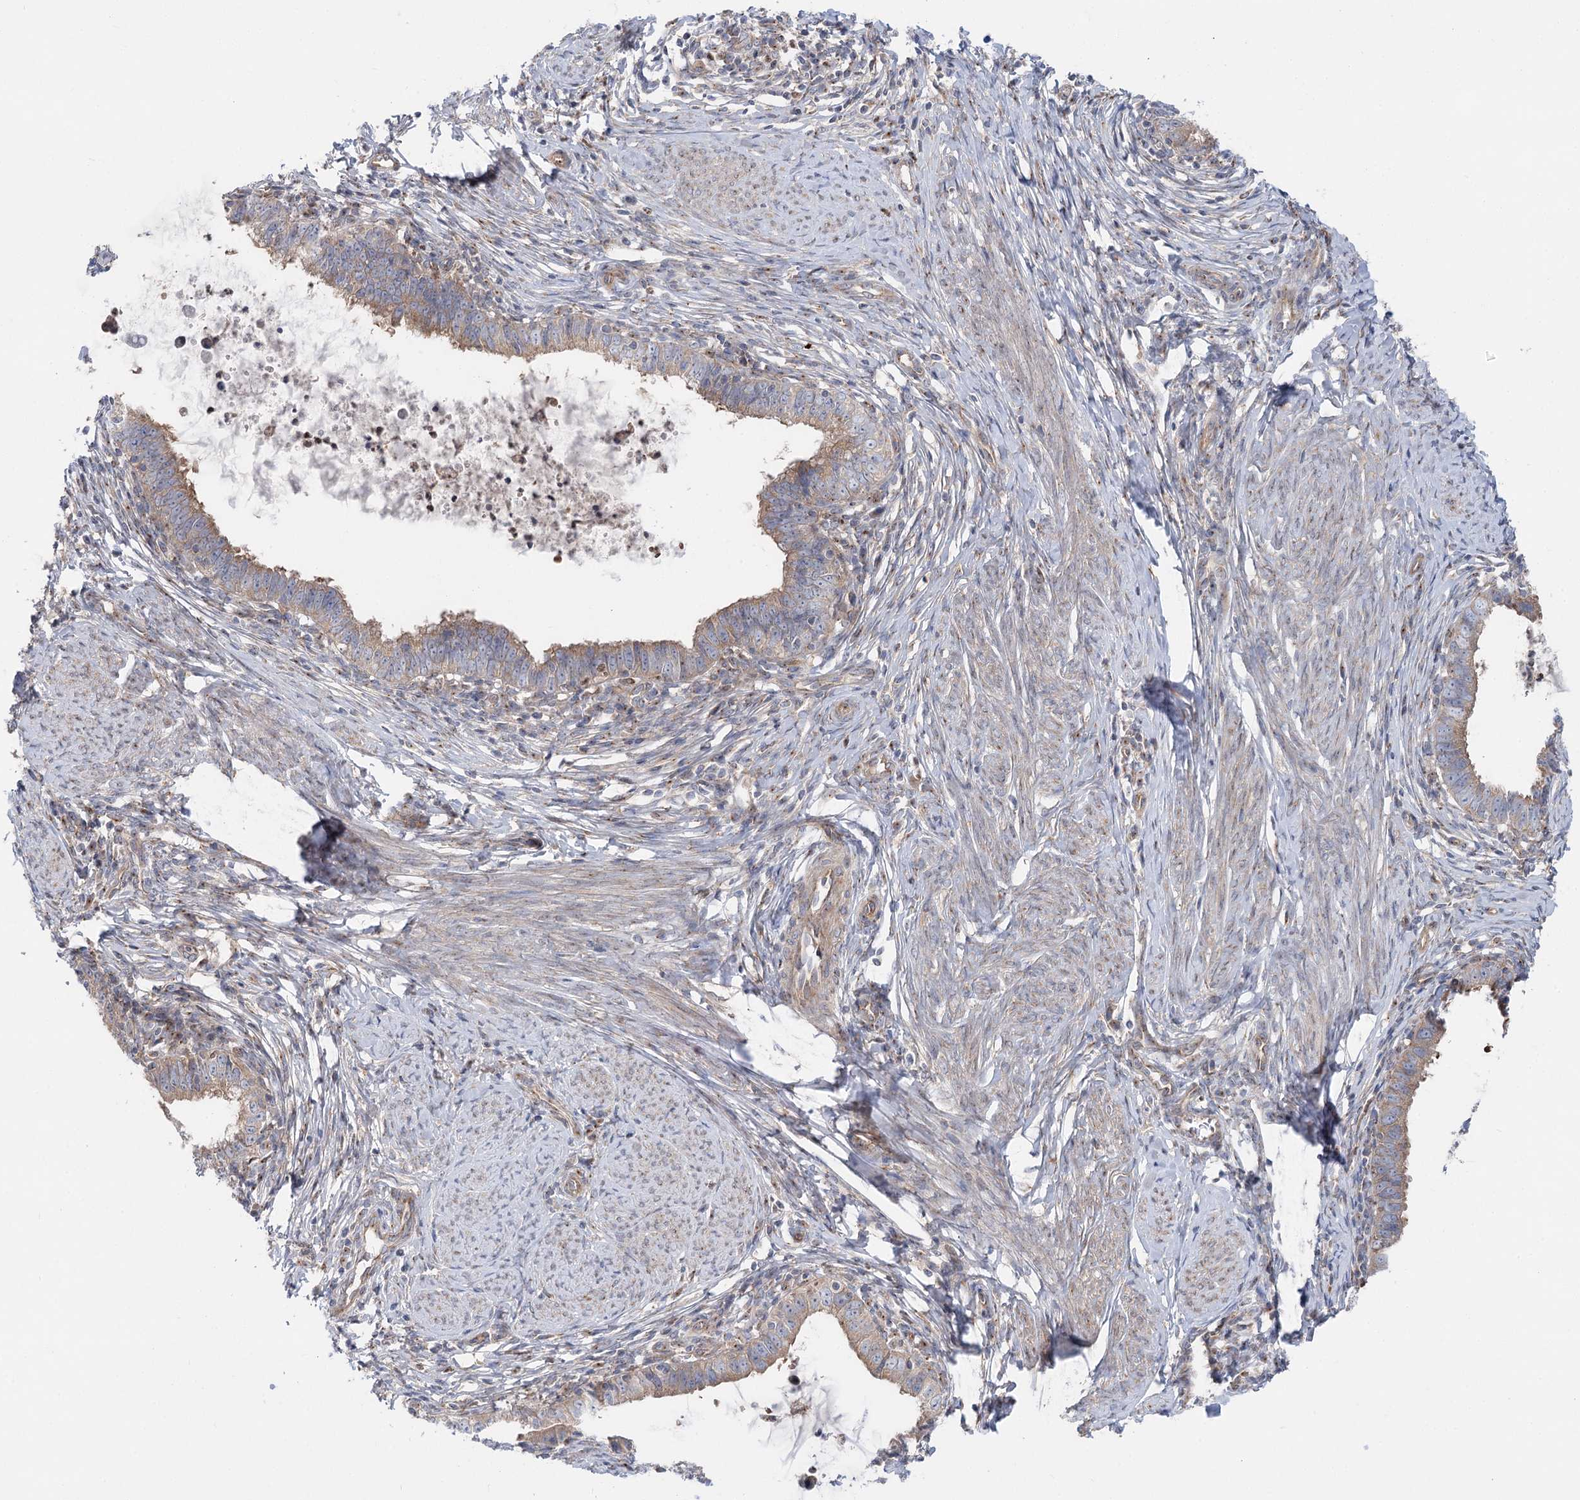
{"staining": {"intensity": "moderate", "quantity": ">75%", "location": "cytoplasmic/membranous"}, "tissue": "cervical cancer", "cell_type": "Tumor cells", "image_type": "cancer", "snomed": [{"axis": "morphology", "description": "Adenocarcinoma, NOS"}, {"axis": "topography", "description": "Cervix"}], "caption": "A brown stain highlights moderate cytoplasmic/membranous positivity of a protein in human cervical cancer (adenocarcinoma) tumor cells.", "gene": "SCN11A", "patient": {"sex": "female", "age": 36}}